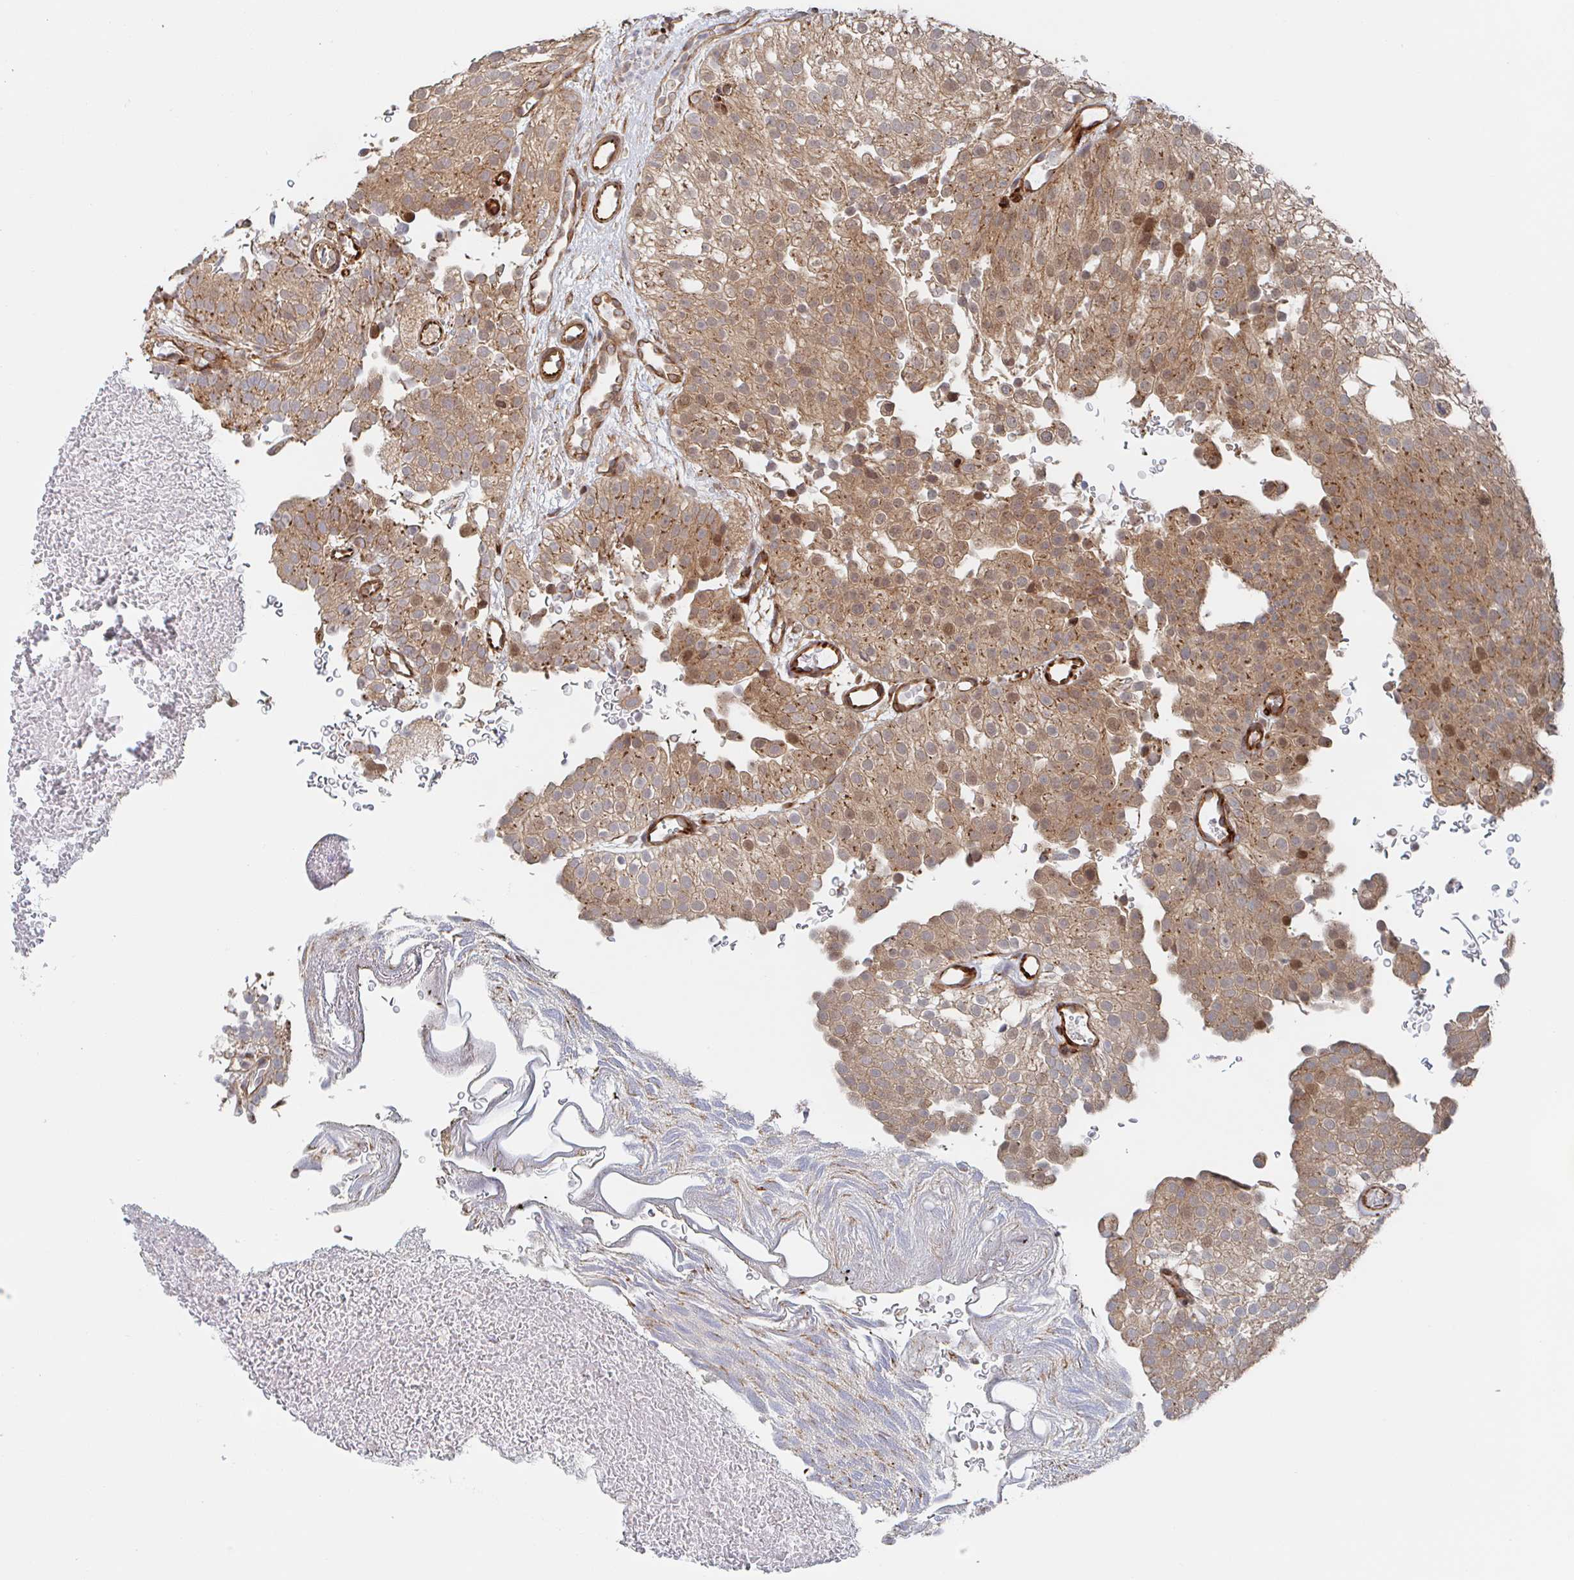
{"staining": {"intensity": "weak", "quantity": ">75%", "location": "cytoplasmic/membranous"}, "tissue": "urothelial cancer", "cell_type": "Tumor cells", "image_type": "cancer", "snomed": [{"axis": "morphology", "description": "Urothelial carcinoma, Low grade"}, {"axis": "topography", "description": "Urinary bladder"}], "caption": "A micrograph showing weak cytoplasmic/membranous staining in about >75% of tumor cells in urothelial cancer, as visualized by brown immunohistochemical staining.", "gene": "DVL3", "patient": {"sex": "male", "age": 78}}